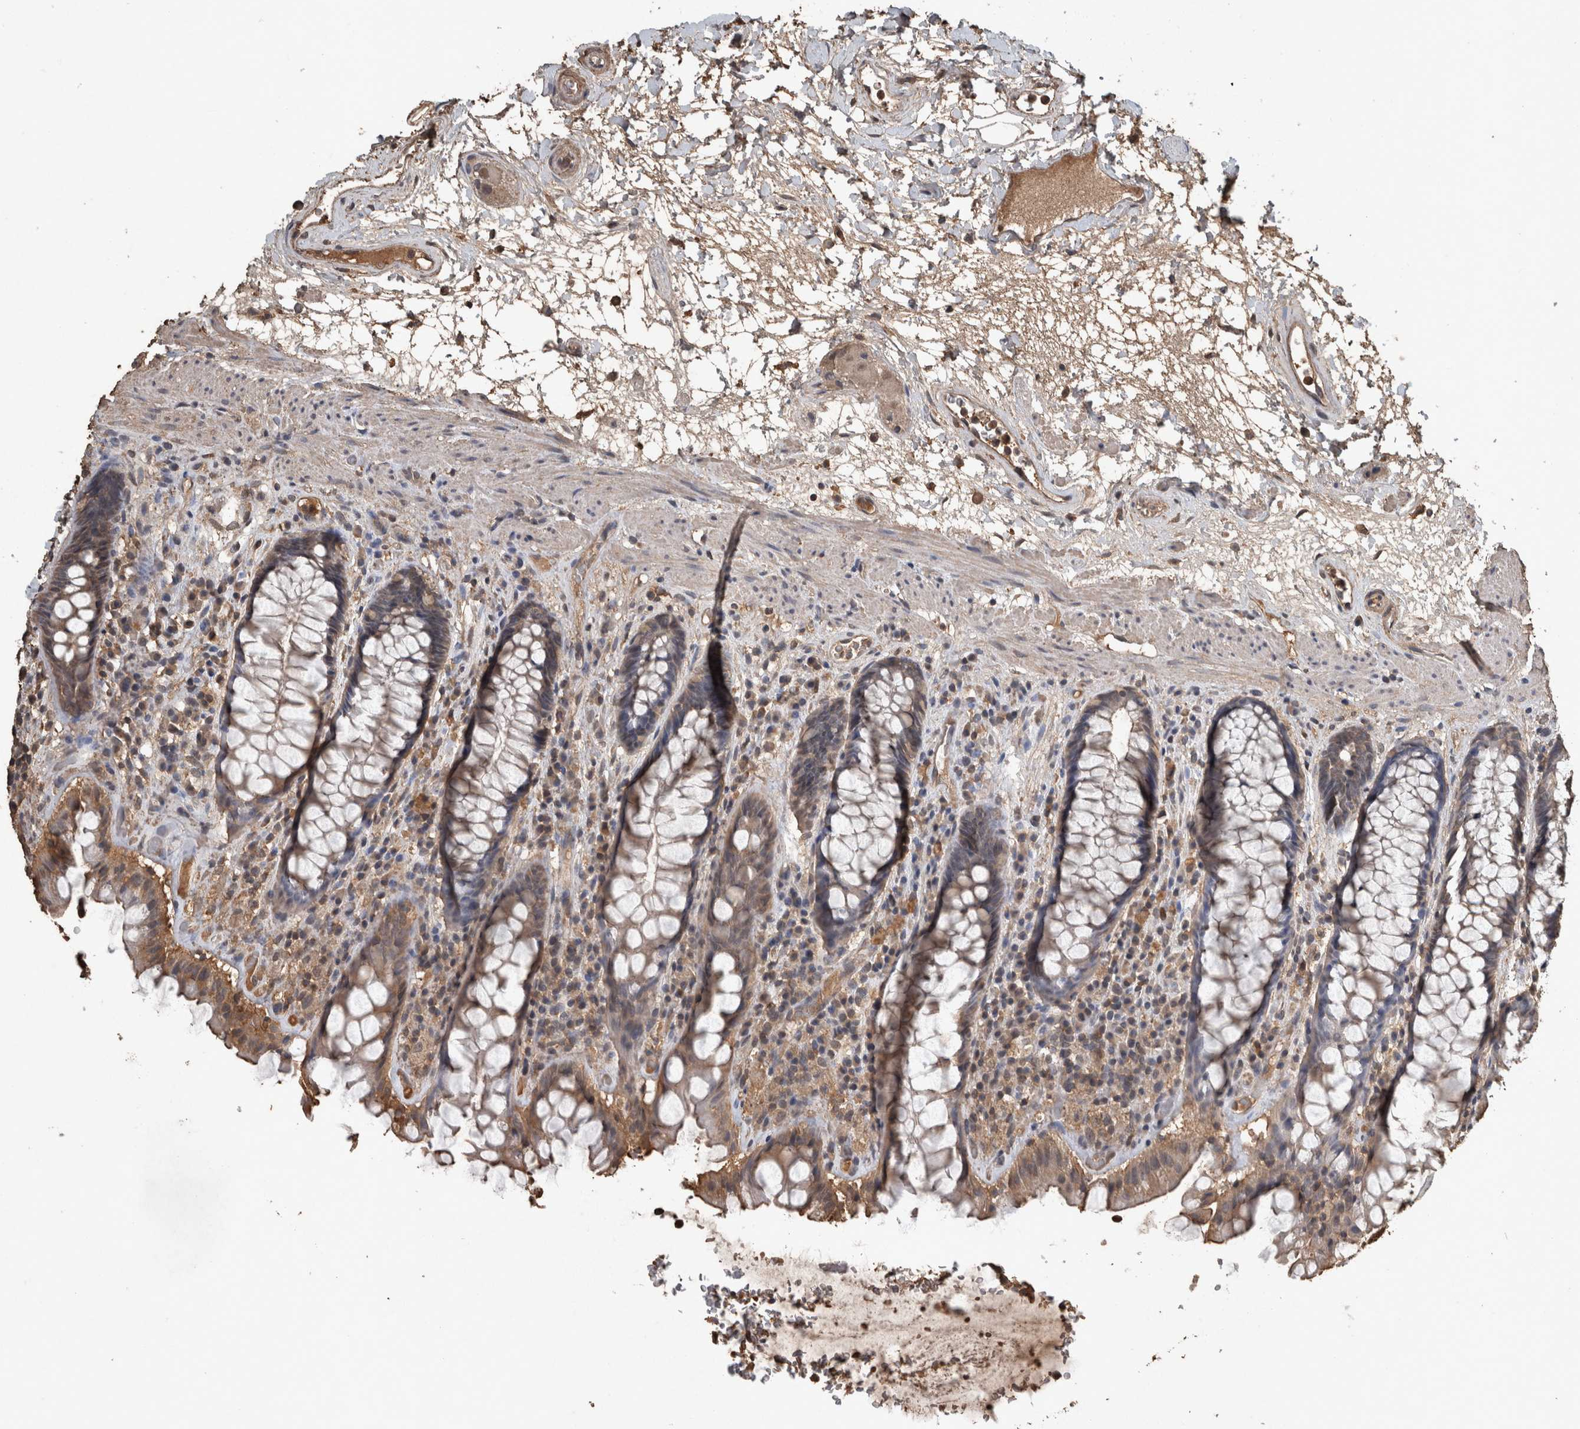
{"staining": {"intensity": "moderate", "quantity": ">75%", "location": "cytoplasmic/membranous"}, "tissue": "rectum", "cell_type": "Glandular cells", "image_type": "normal", "snomed": [{"axis": "morphology", "description": "Normal tissue, NOS"}, {"axis": "topography", "description": "Rectum"}], "caption": "DAB (3,3'-diaminobenzidine) immunohistochemical staining of normal rectum shows moderate cytoplasmic/membranous protein staining in about >75% of glandular cells.", "gene": "FGFRL1", "patient": {"sex": "male", "age": 64}}